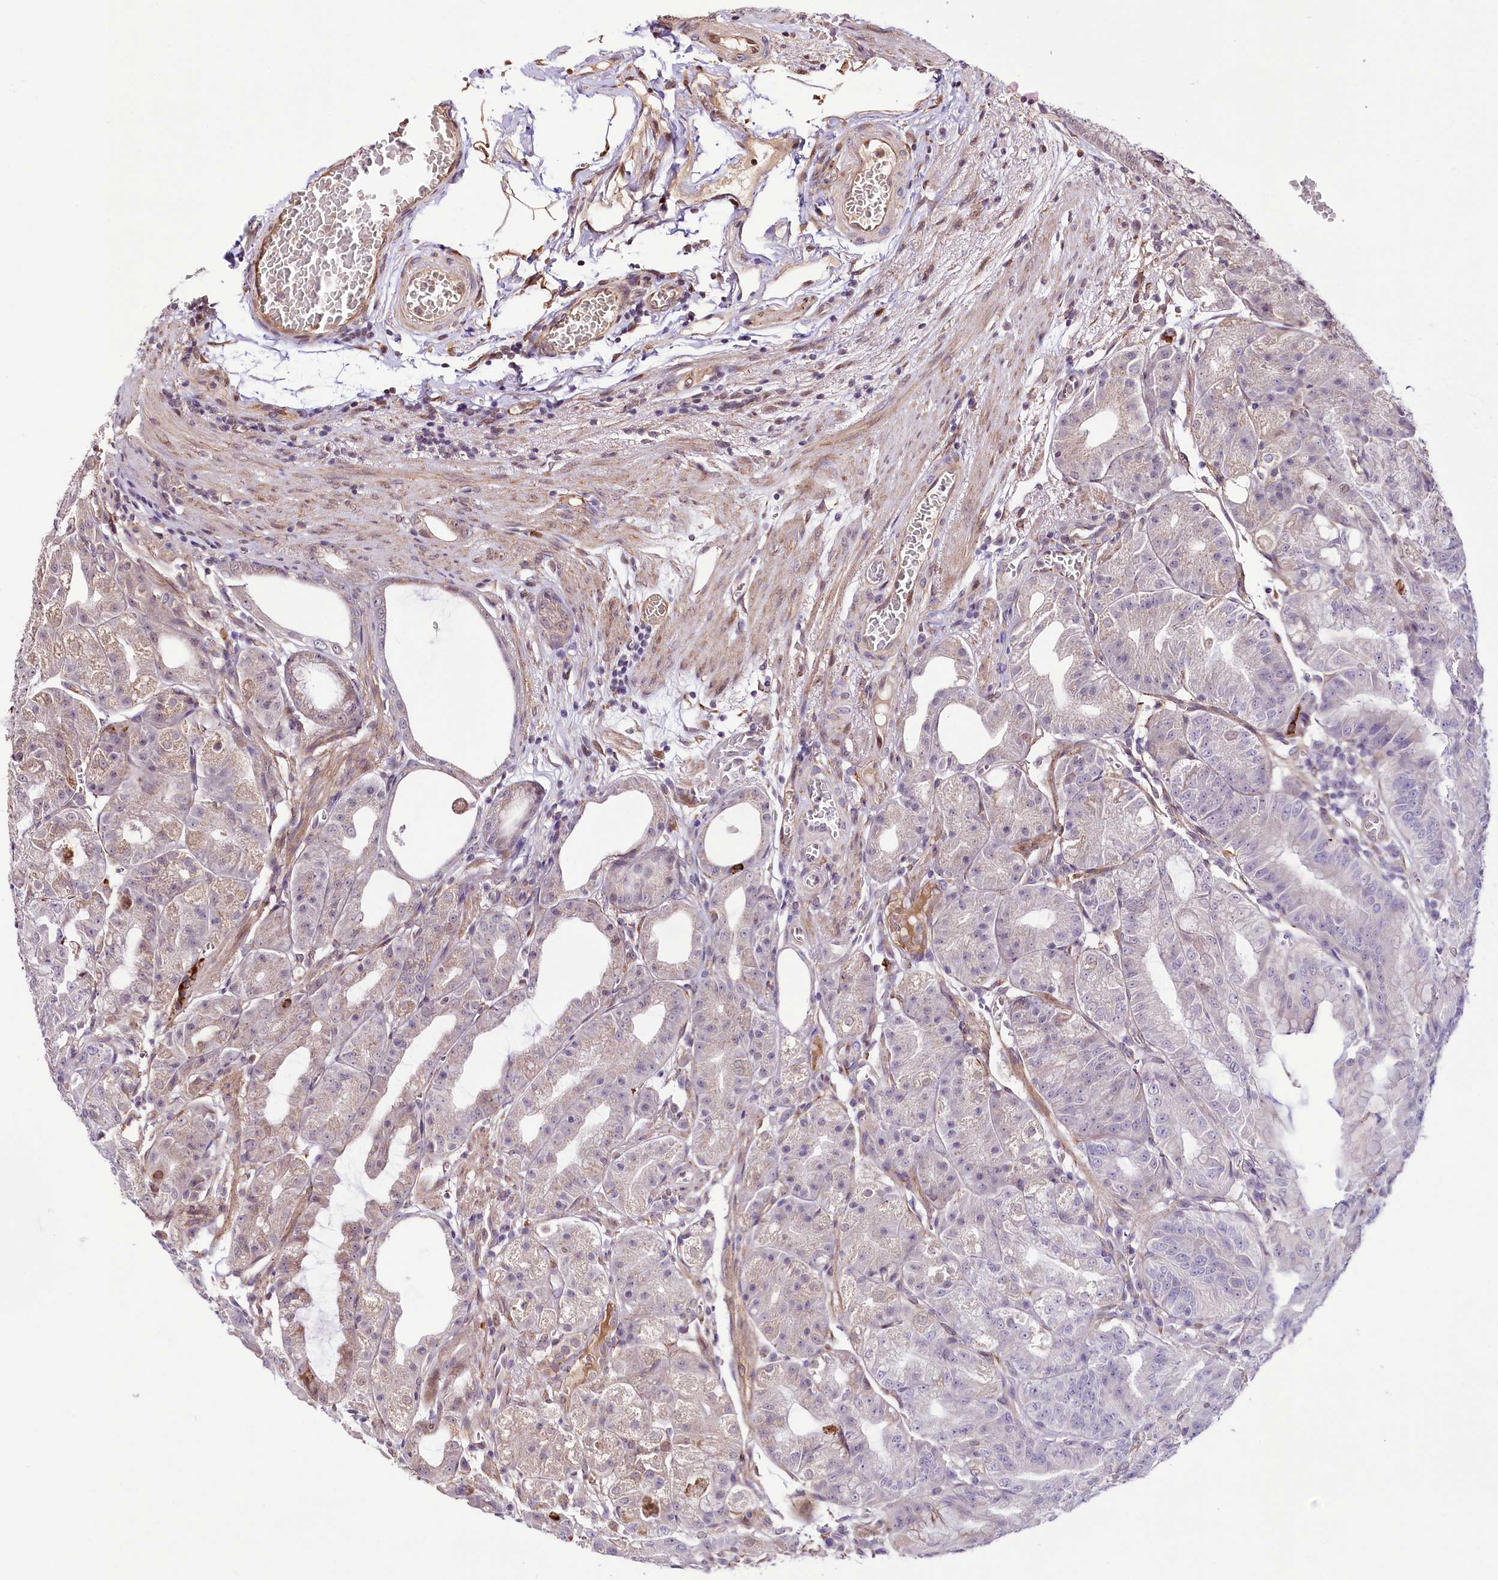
{"staining": {"intensity": "moderate", "quantity": "25%-75%", "location": "cytoplasmic/membranous"}, "tissue": "stomach", "cell_type": "Glandular cells", "image_type": "normal", "snomed": [{"axis": "morphology", "description": "Normal tissue, NOS"}, {"axis": "topography", "description": "Stomach, upper"}, {"axis": "topography", "description": "Stomach, lower"}], "caption": "Stomach stained for a protein reveals moderate cytoplasmic/membranous positivity in glandular cells.", "gene": "CUTC", "patient": {"sex": "male", "age": 71}}